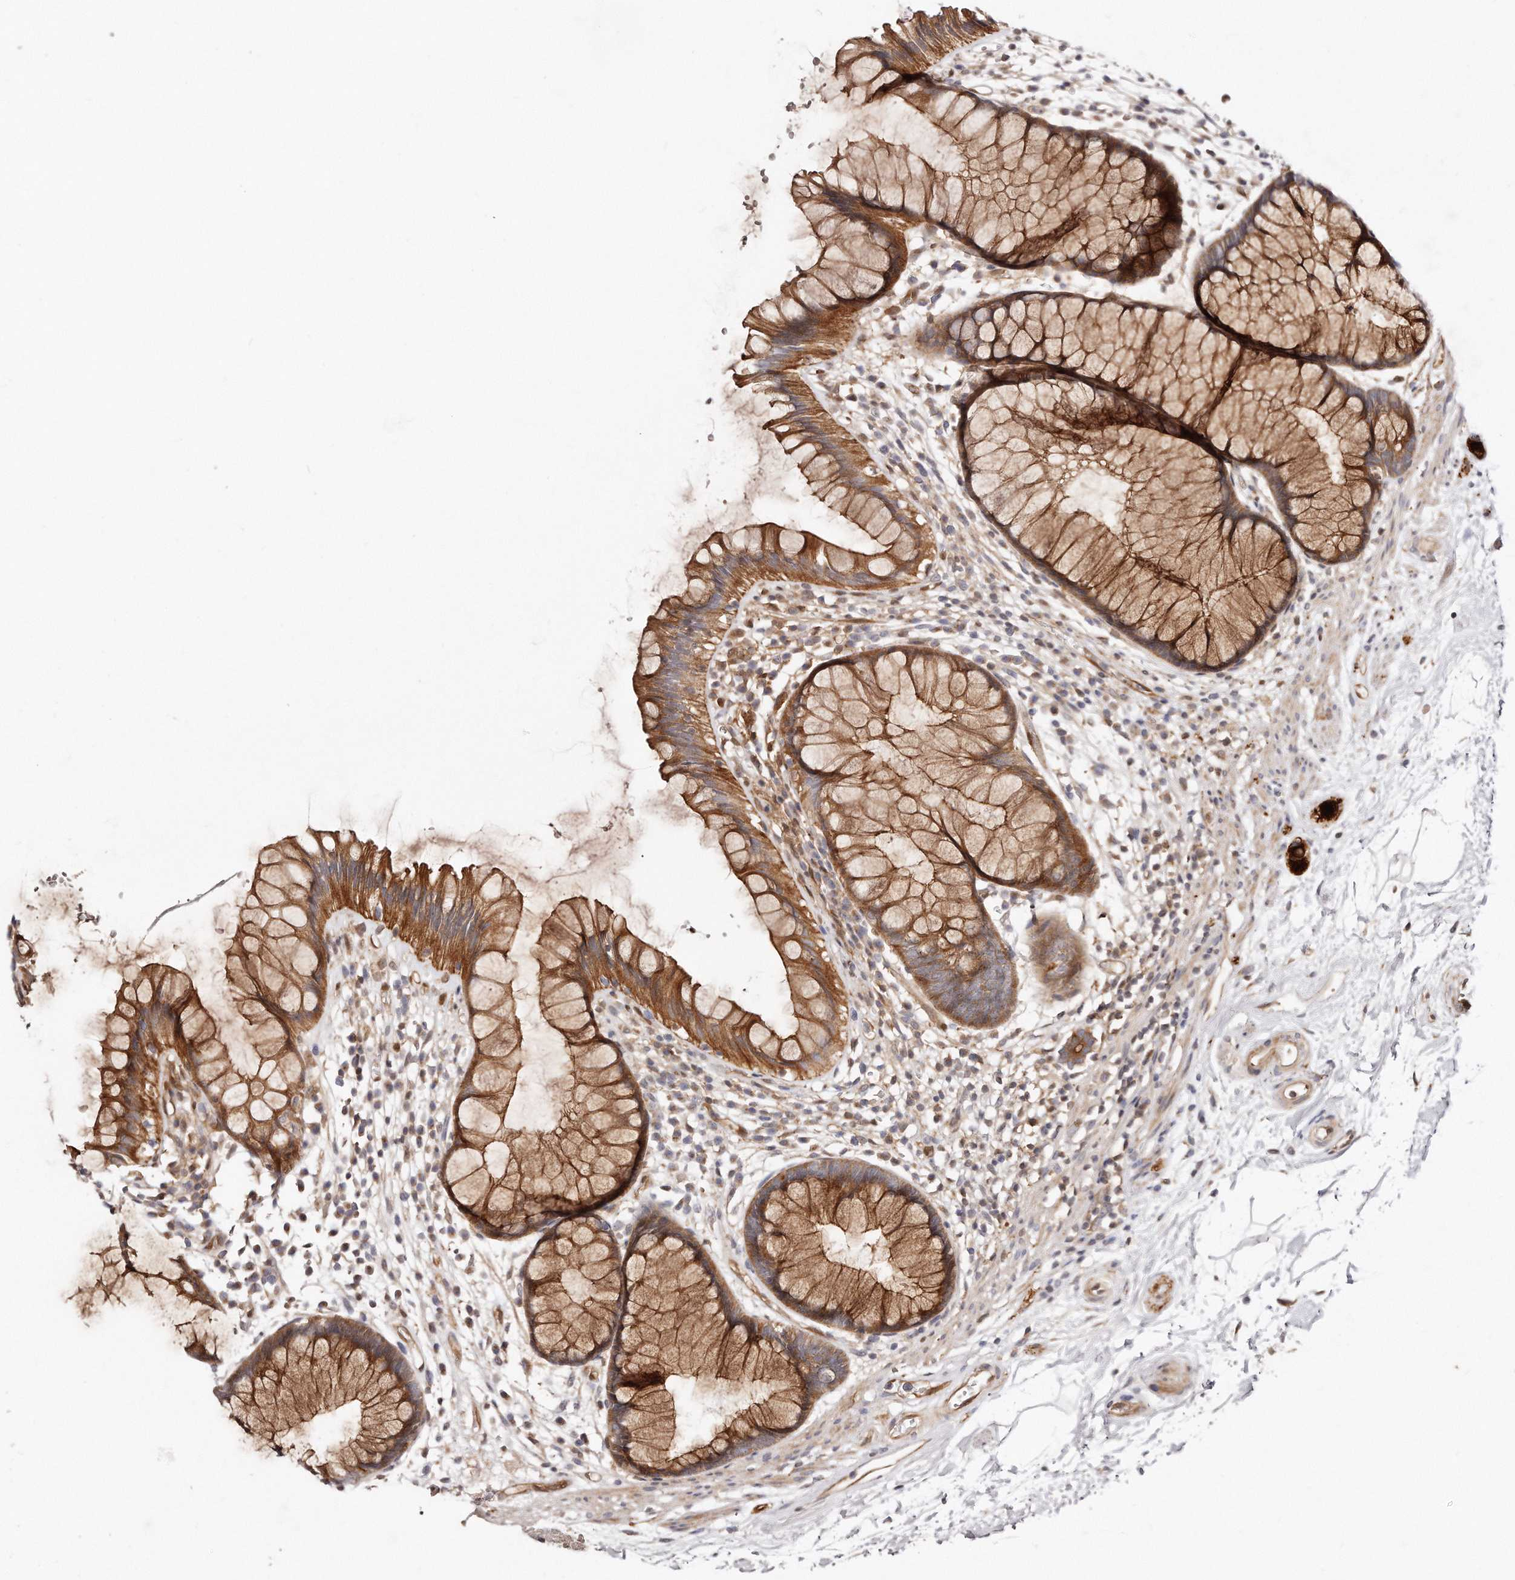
{"staining": {"intensity": "moderate", "quantity": ">75%", "location": "cytoplasmic/membranous"}, "tissue": "rectum", "cell_type": "Glandular cells", "image_type": "normal", "snomed": [{"axis": "morphology", "description": "Normal tissue, NOS"}, {"axis": "topography", "description": "Rectum"}], "caption": "Immunohistochemical staining of unremarkable human rectum displays medium levels of moderate cytoplasmic/membranous expression in about >75% of glandular cells.", "gene": "GBP4", "patient": {"sex": "male", "age": 51}}